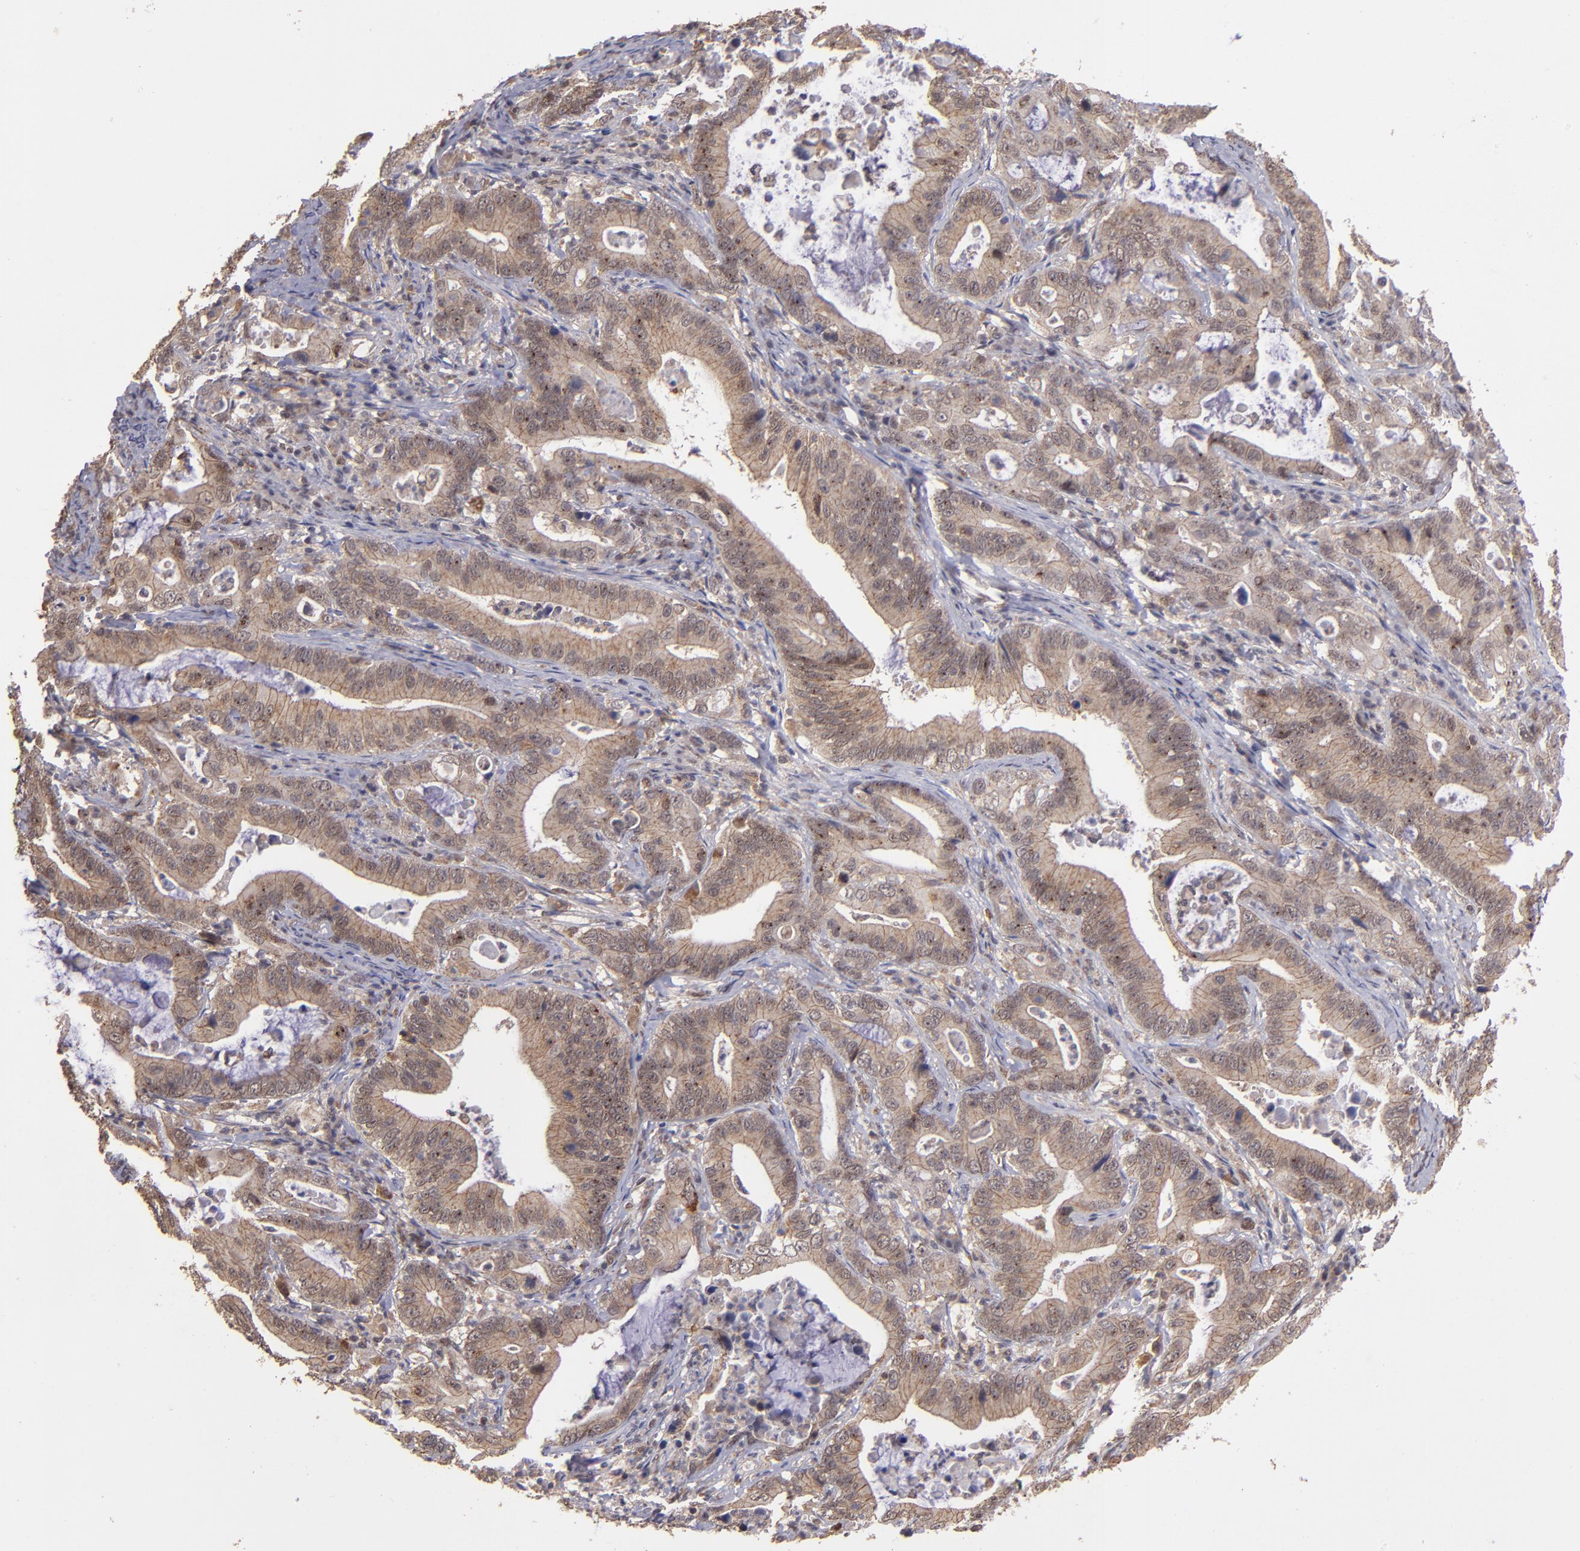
{"staining": {"intensity": "moderate", "quantity": ">75%", "location": "cytoplasmic/membranous"}, "tissue": "stomach cancer", "cell_type": "Tumor cells", "image_type": "cancer", "snomed": [{"axis": "morphology", "description": "Adenocarcinoma, NOS"}, {"axis": "topography", "description": "Stomach, upper"}], "caption": "A micrograph of human stomach adenocarcinoma stained for a protein displays moderate cytoplasmic/membranous brown staining in tumor cells.", "gene": "SIPA1L1", "patient": {"sex": "male", "age": 63}}